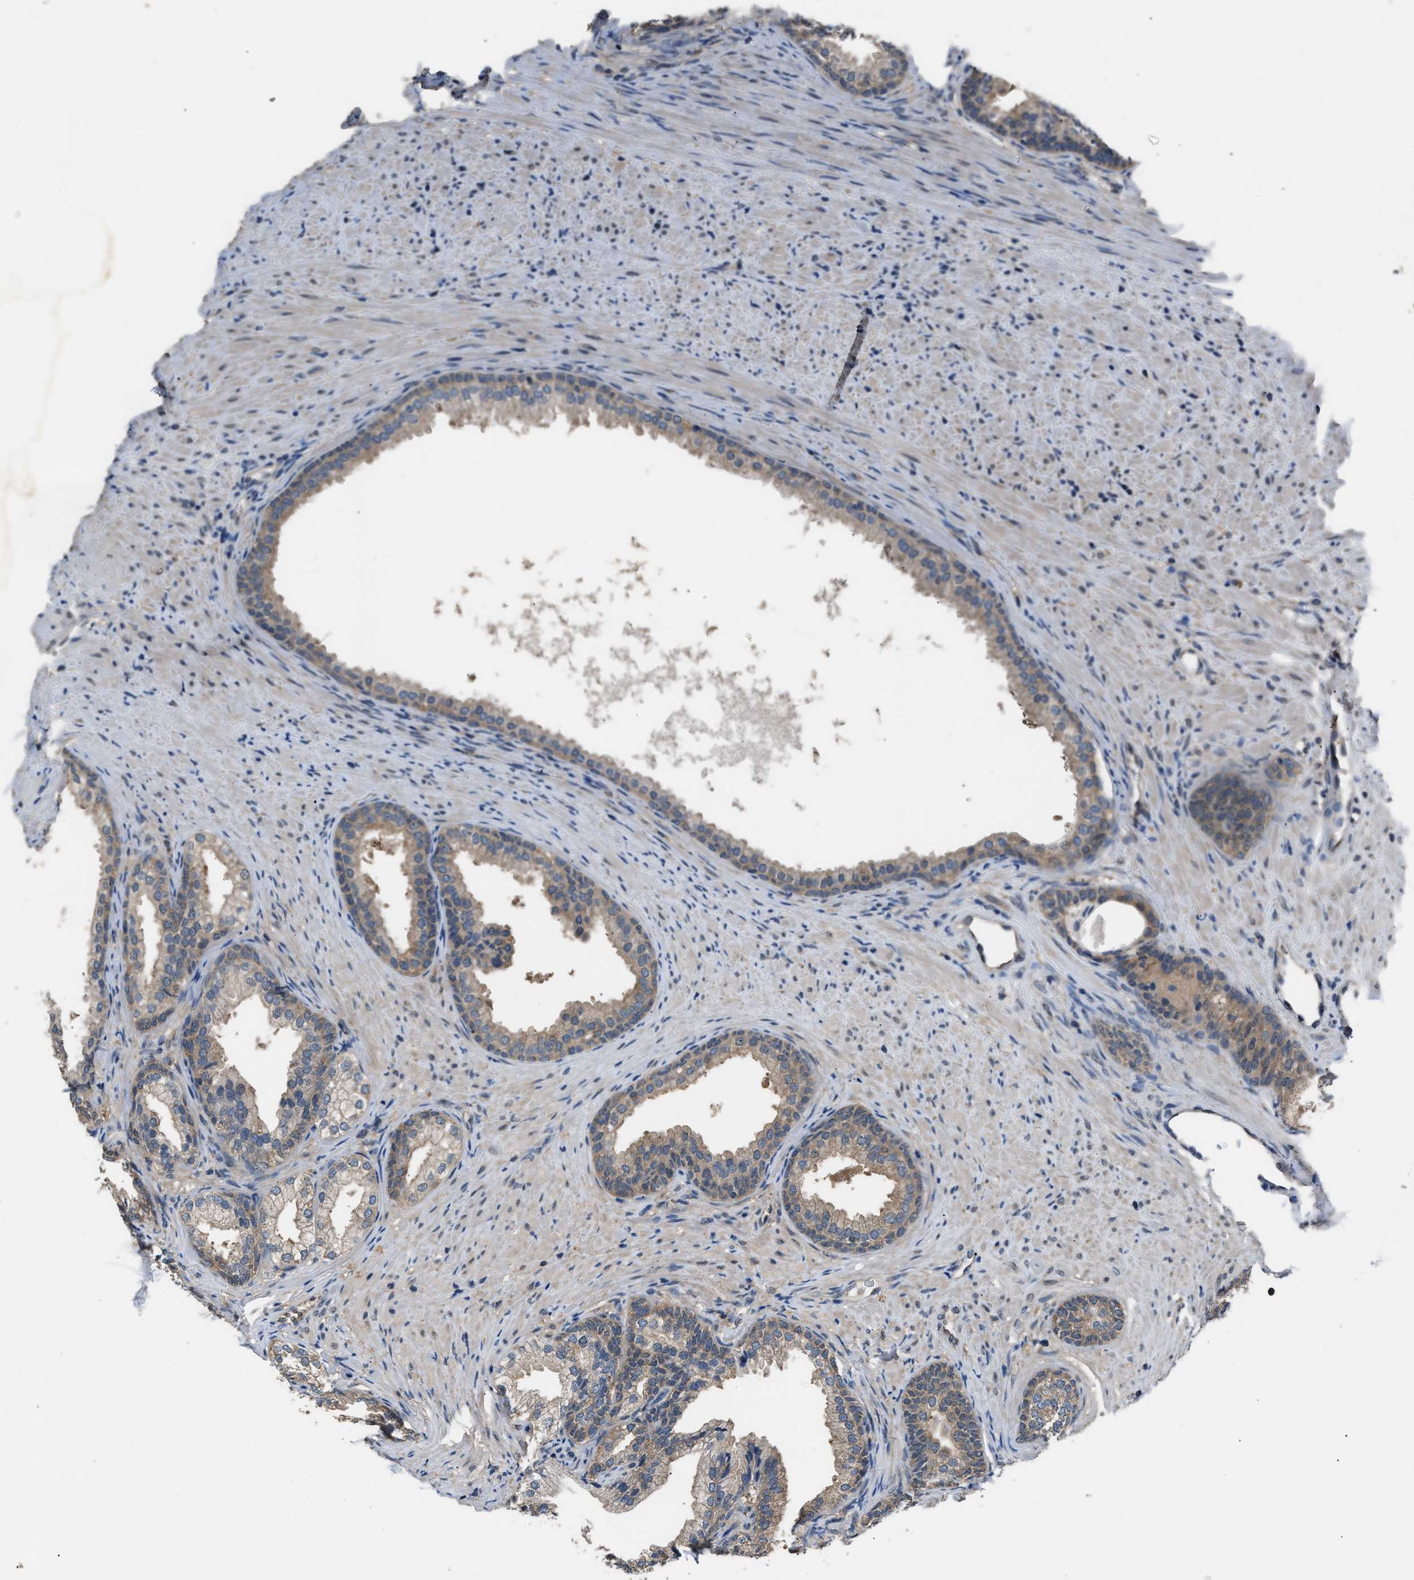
{"staining": {"intensity": "moderate", "quantity": ">75%", "location": "cytoplasmic/membranous"}, "tissue": "prostate", "cell_type": "Glandular cells", "image_type": "normal", "snomed": [{"axis": "morphology", "description": "Normal tissue, NOS"}, {"axis": "topography", "description": "Prostate"}], "caption": "DAB (3,3'-diaminobenzidine) immunohistochemical staining of normal human prostate displays moderate cytoplasmic/membranous protein staining in about >75% of glandular cells.", "gene": "ABCC9", "patient": {"sex": "male", "age": 76}}